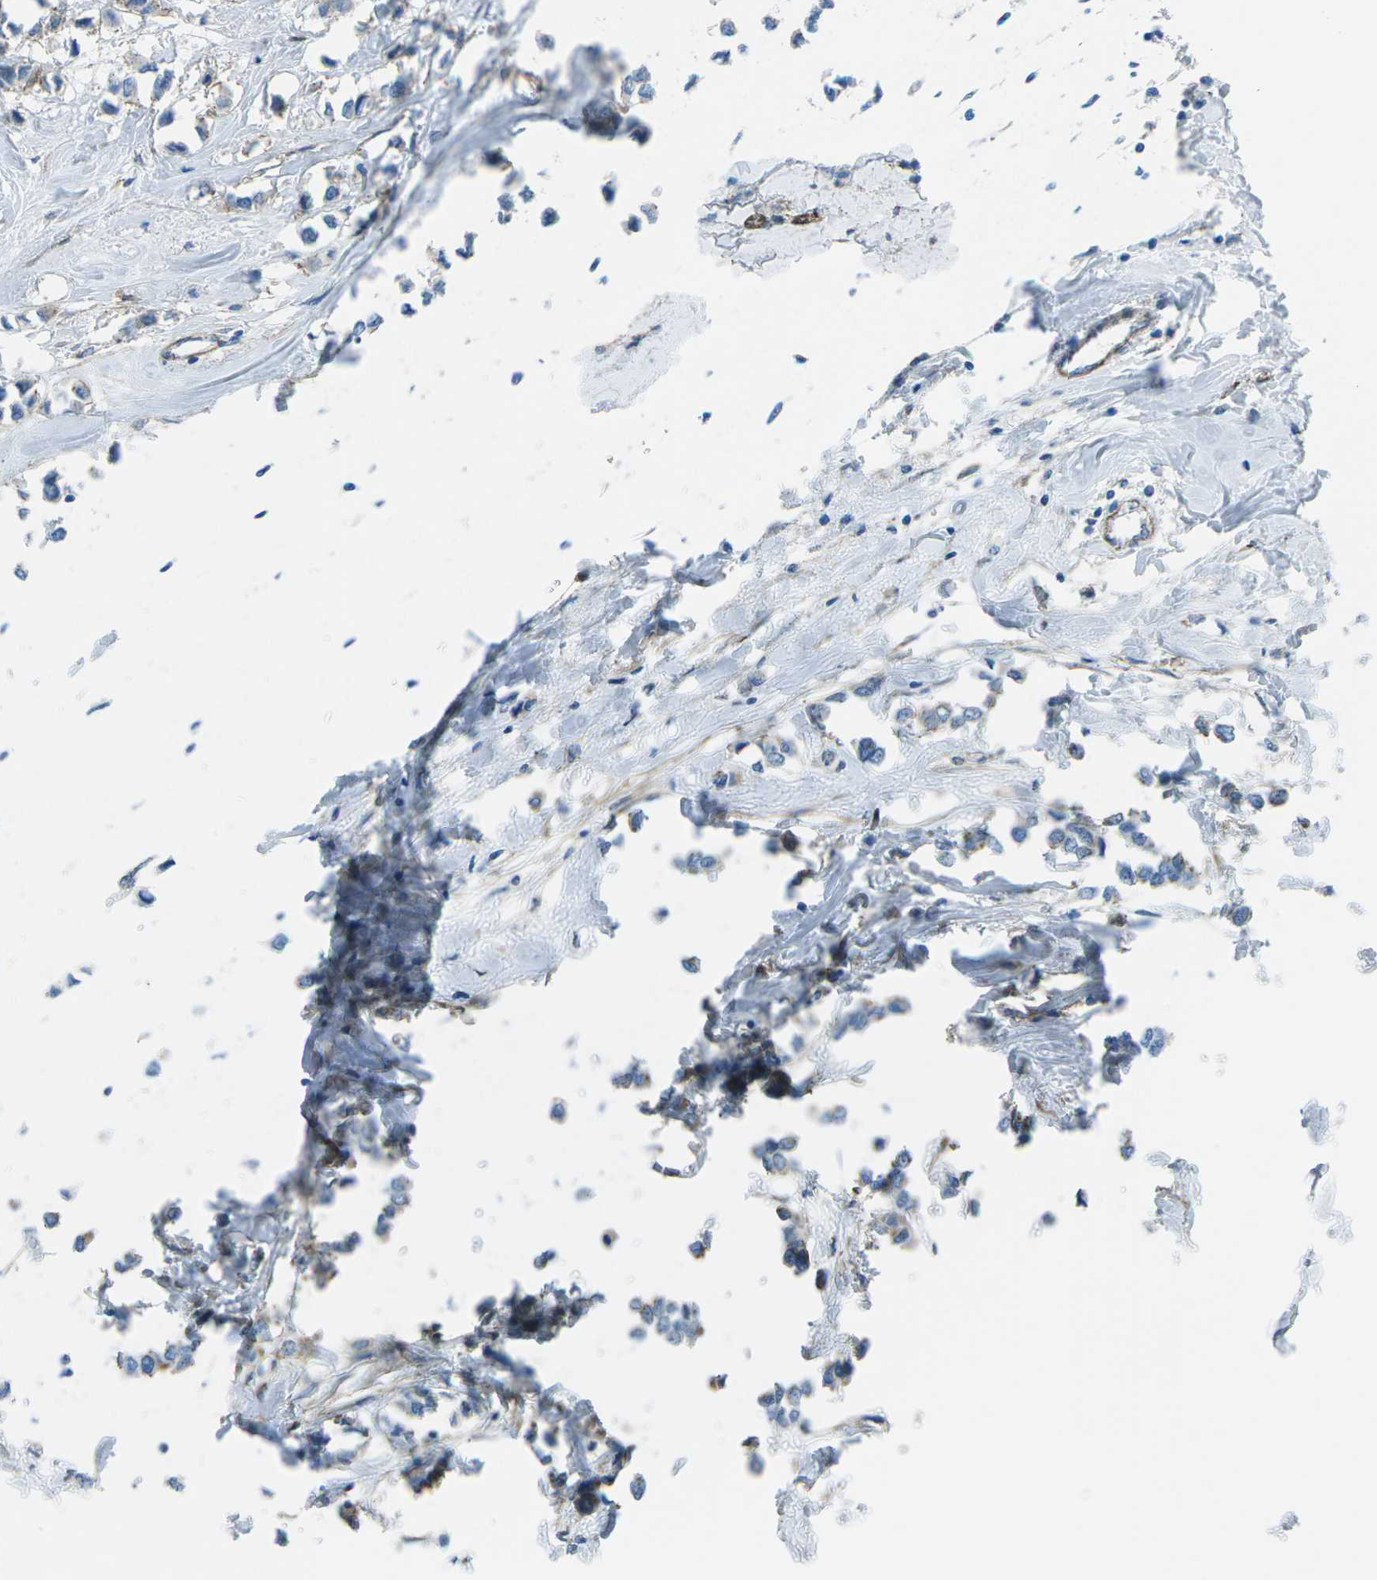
{"staining": {"intensity": "weak", "quantity": "<25%", "location": "cytoplasmic/membranous"}, "tissue": "breast cancer", "cell_type": "Tumor cells", "image_type": "cancer", "snomed": [{"axis": "morphology", "description": "Lobular carcinoma"}, {"axis": "topography", "description": "Breast"}], "caption": "The micrograph shows no significant expression in tumor cells of breast cancer (lobular carcinoma).", "gene": "UTRN", "patient": {"sex": "female", "age": 51}}